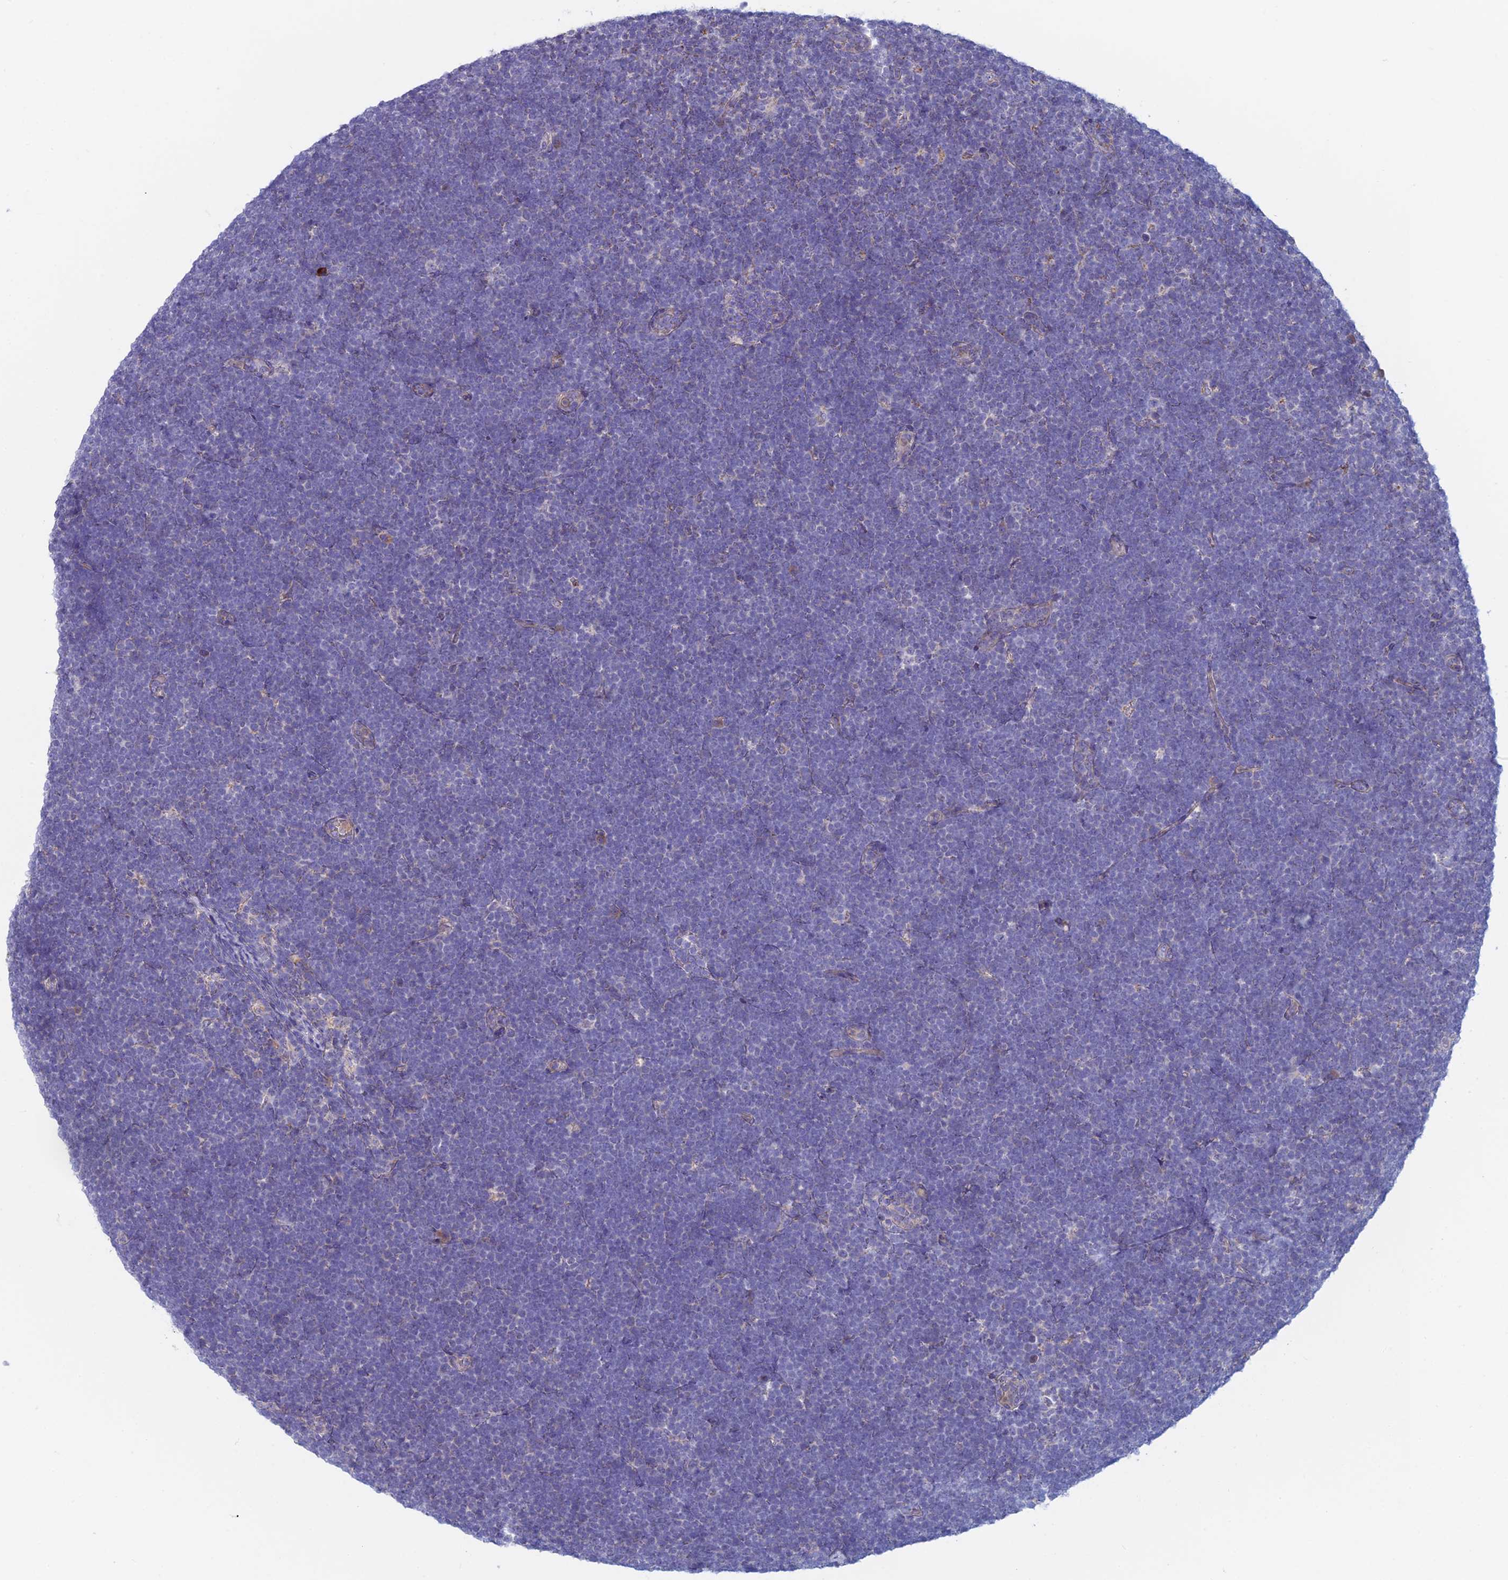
{"staining": {"intensity": "negative", "quantity": "none", "location": "none"}, "tissue": "lymphoma", "cell_type": "Tumor cells", "image_type": "cancer", "snomed": [{"axis": "morphology", "description": "Malignant lymphoma, non-Hodgkin's type, High grade"}, {"axis": "topography", "description": "Lymph node"}], "caption": "Immunohistochemistry photomicrograph of high-grade malignant lymphoma, non-Hodgkin's type stained for a protein (brown), which demonstrates no expression in tumor cells.", "gene": "IFTAP", "patient": {"sex": "male", "age": 13}}